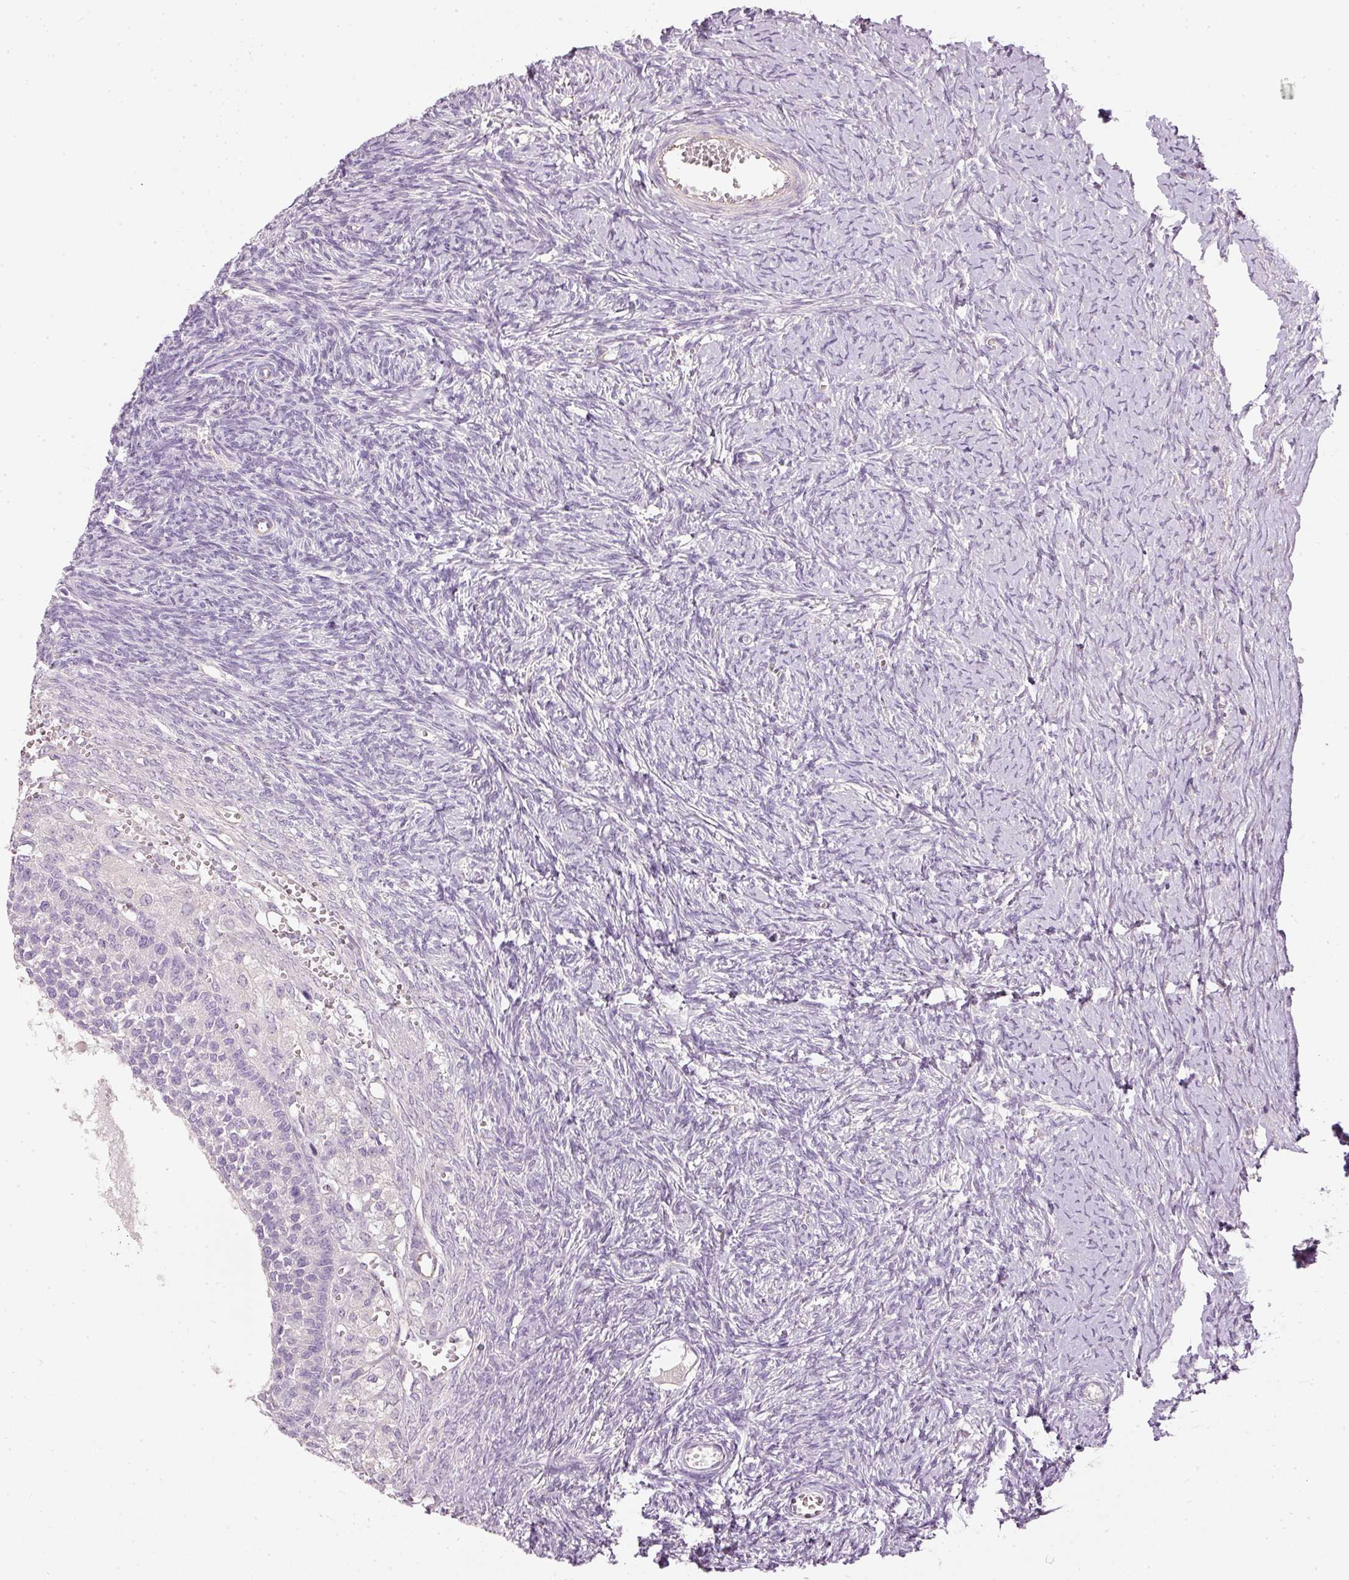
{"staining": {"intensity": "negative", "quantity": "none", "location": "none"}, "tissue": "ovary", "cell_type": "Follicle cells", "image_type": "normal", "snomed": [{"axis": "morphology", "description": "Normal tissue, NOS"}, {"axis": "topography", "description": "Ovary"}], "caption": "There is no significant expression in follicle cells of ovary. The staining is performed using DAB brown chromogen with nuclei counter-stained in using hematoxylin.", "gene": "OSR2", "patient": {"sex": "female", "age": 39}}